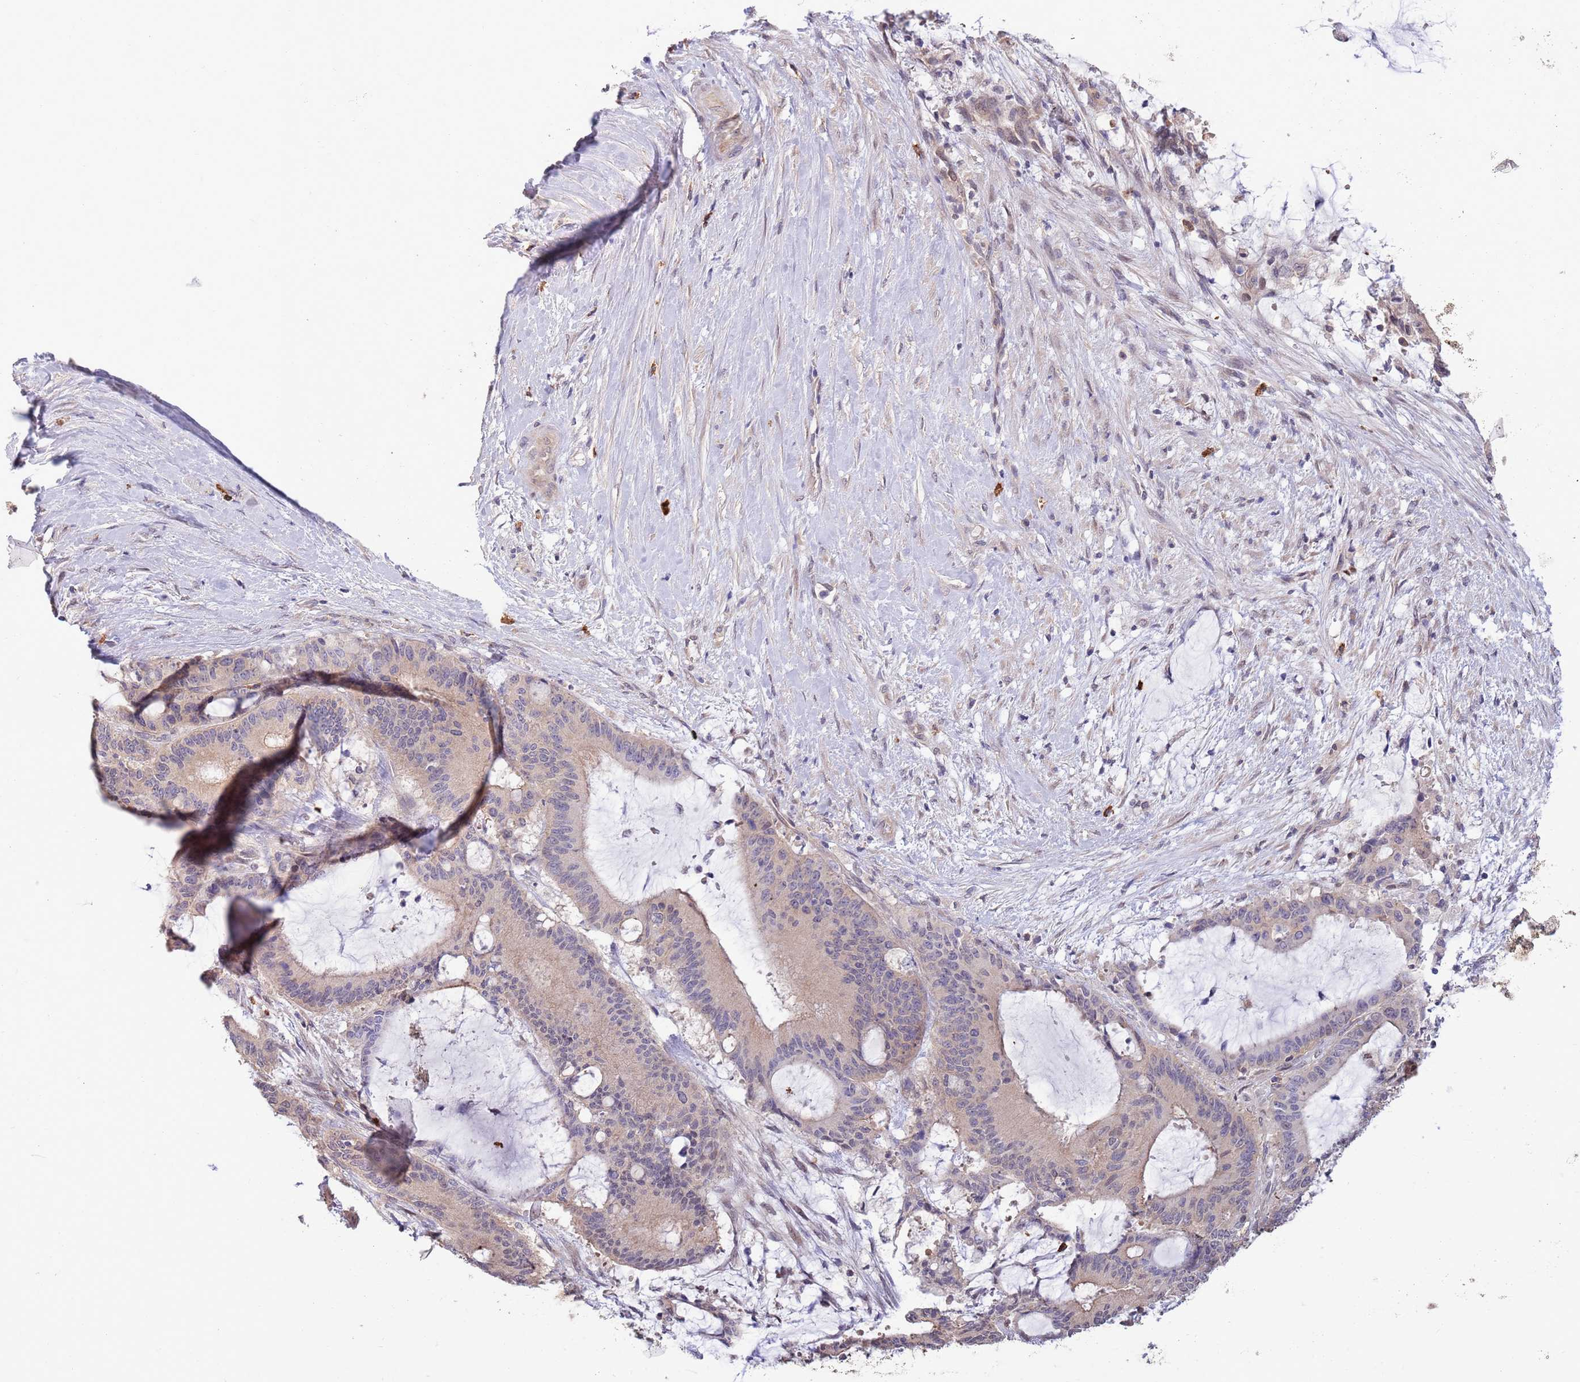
{"staining": {"intensity": "weak", "quantity": "25%-75%", "location": "cytoplasmic/membranous"}, "tissue": "liver cancer", "cell_type": "Tumor cells", "image_type": "cancer", "snomed": [{"axis": "morphology", "description": "Normal tissue, NOS"}, {"axis": "morphology", "description": "Cholangiocarcinoma"}, {"axis": "topography", "description": "Liver"}, {"axis": "topography", "description": "Peripheral nerve tissue"}], "caption": "A brown stain labels weak cytoplasmic/membranous positivity of a protein in liver cancer (cholangiocarcinoma) tumor cells.", "gene": "MARVELD2", "patient": {"sex": "female", "age": 73}}